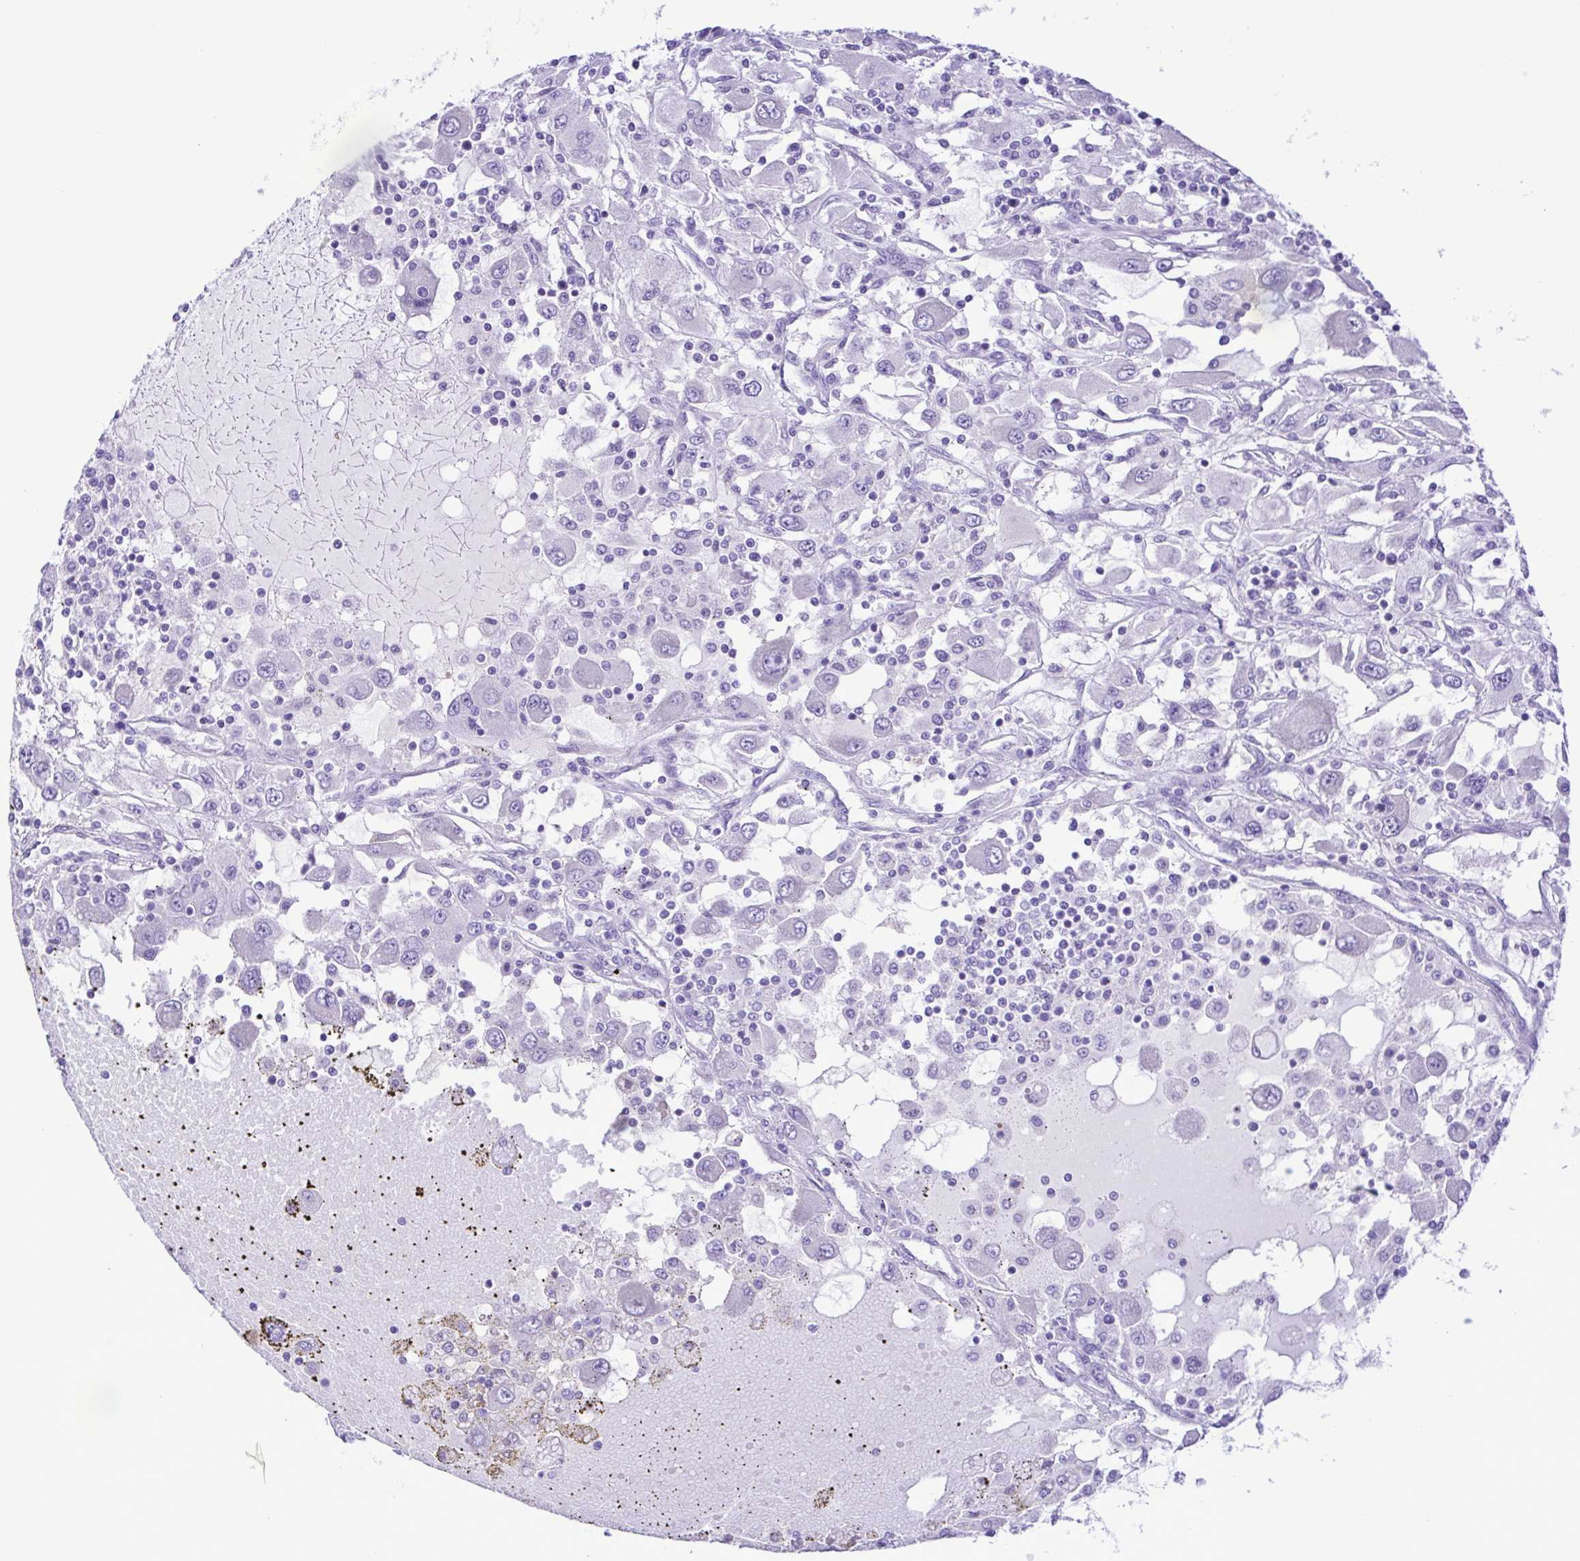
{"staining": {"intensity": "negative", "quantity": "none", "location": "none"}, "tissue": "renal cancer", "cell_type": "Tumor cells", "image_type": "cancer", "snomed": [{"axis": "morphology", "description": "Adenocarcinoma, NOS"}, {"axis": "topography", "description": "Kidney"}], "caption": "Immunohistochemistry (IHC) image of neoplastic tissue: human renal cancer (adenocarcinoma) stained with DAB exhibits no significant protein positivity in tumor cells.", "gene": "SYT1", "patient": {"sex": "female", "age": 67}}